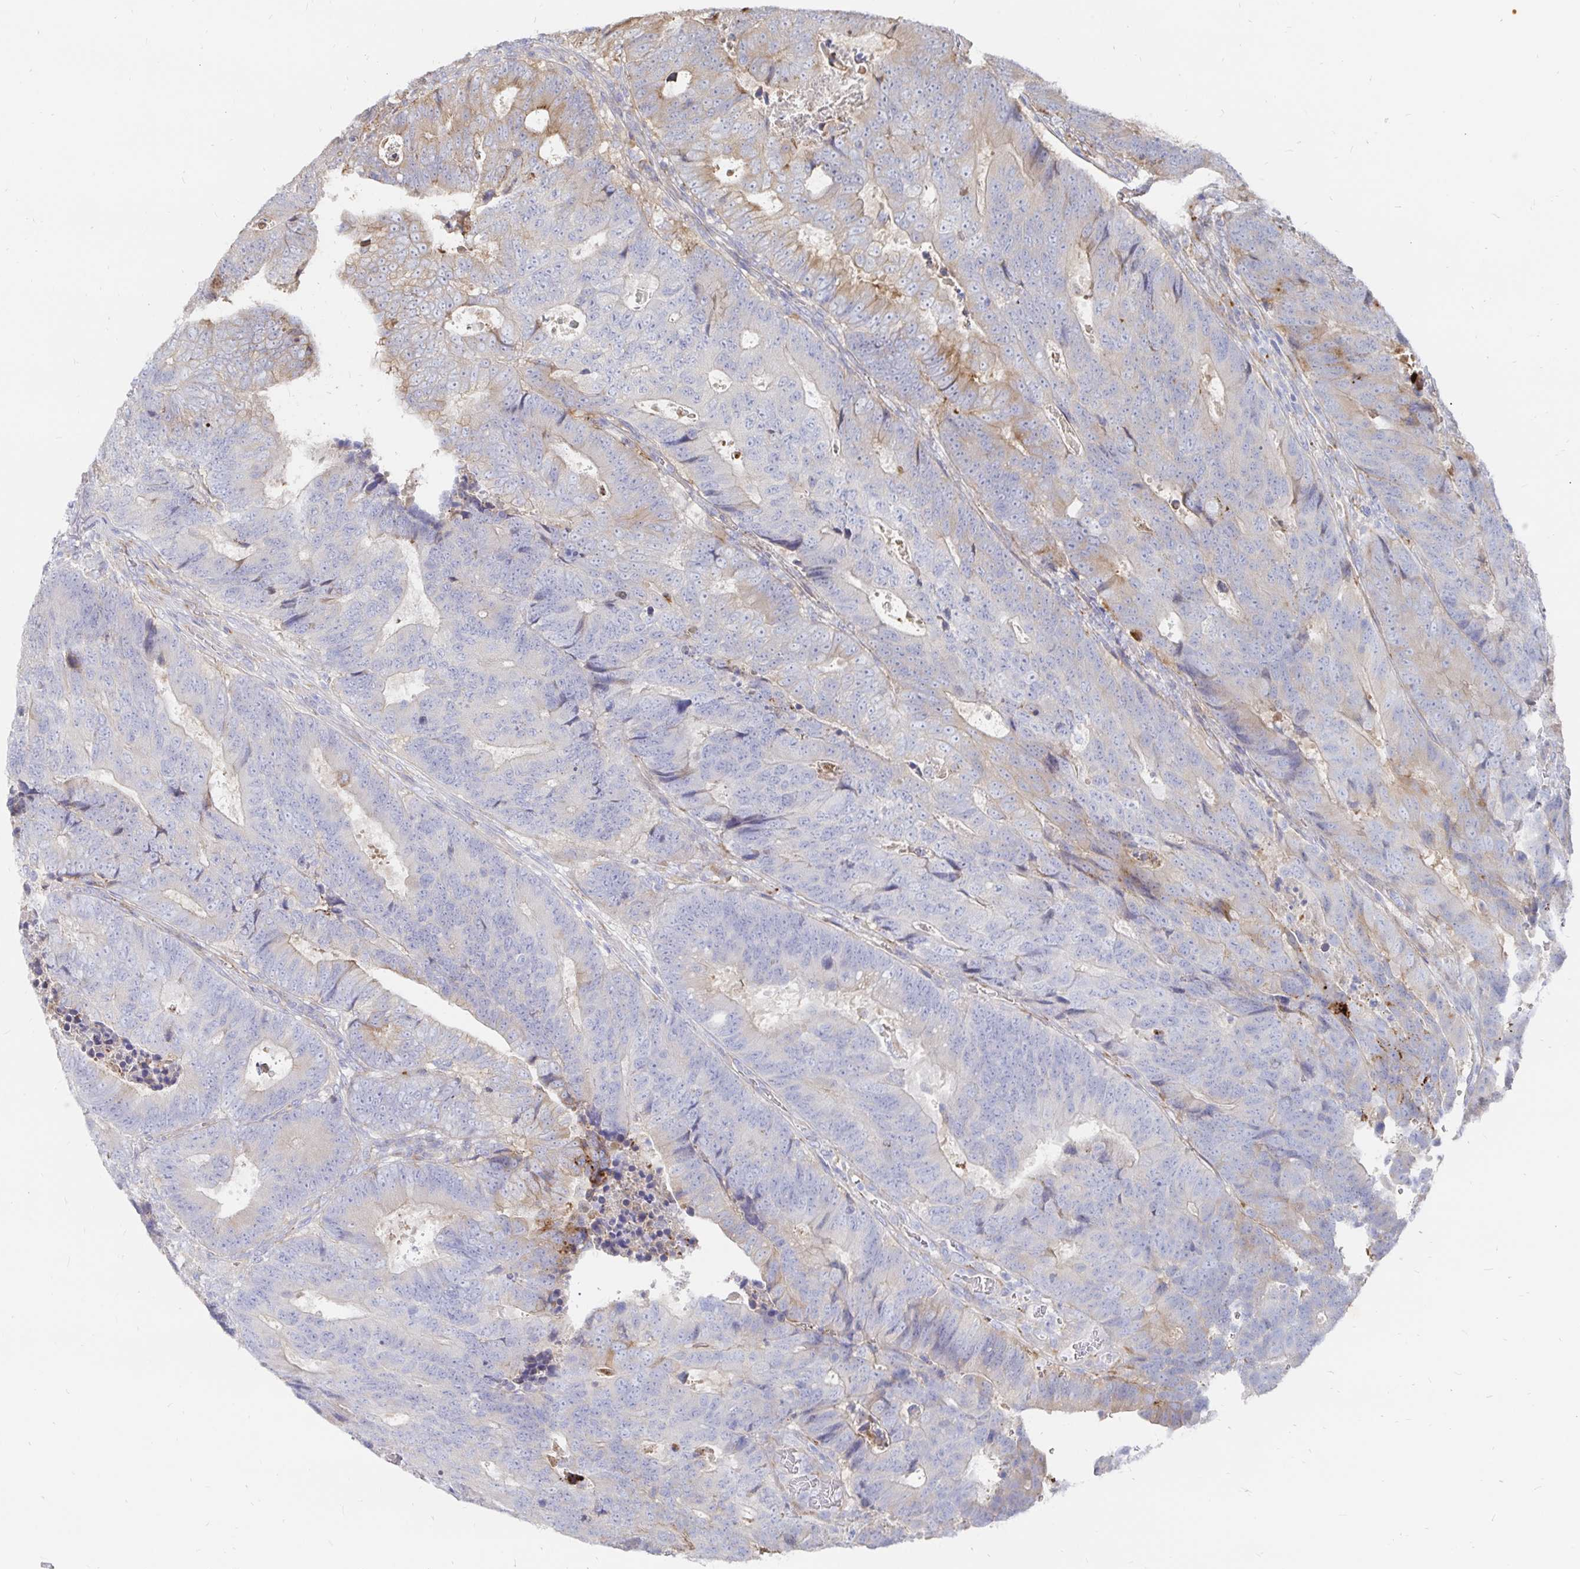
{"staining": {"intensity": "weak", "quantity": "<25%", "location": "cytoplasmic/membranous"}, "tissue": "colorectal cancer", "cell_type": "Tumor cells", "image_type": "cancer", "snomed": [{"axis": "morphology", "description": "Adenocarcinoma, NOS"}, {"axis": "topography", "description": "Colon"}], "caption": "Tumor cells are negative for brown protein staining in colorectal cancer.", "gene": "KCTD19", "patient": {"sex": "female", "age": 48}}